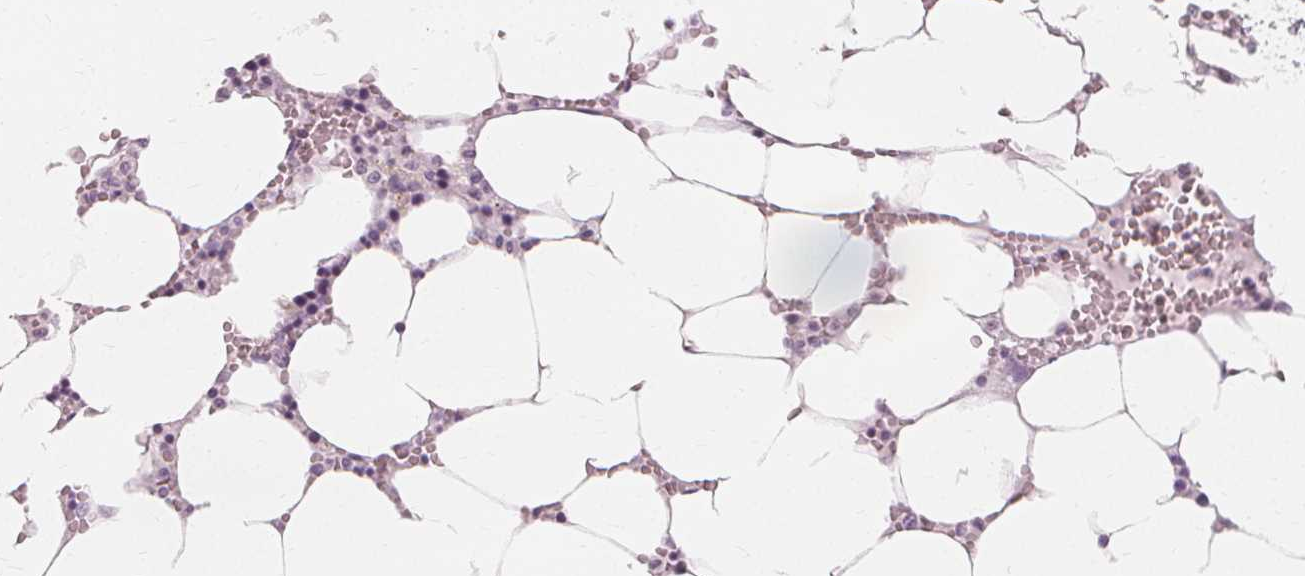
{"staining": {"intensity": "negative", "quantity": "none", "location": "none"}, "tissue": "bone marrow", "cell_type": "Hematopoietic cells", "image_type": "normal", "snomed": [{"axis": "morphology", "description": "Normal tissue, NOS"}, {"axis": "topography", "description": "Bone marrow"}], "caption": "Hematopoietic cells are negative for protein expression in unremarkable human bone marrow. The staining is performed using DAB brown chromogen with nuclei counter-stained in using hematoxylin.", "gene": "NXPE1", "patient": {"sex": "male", "age": 64}}